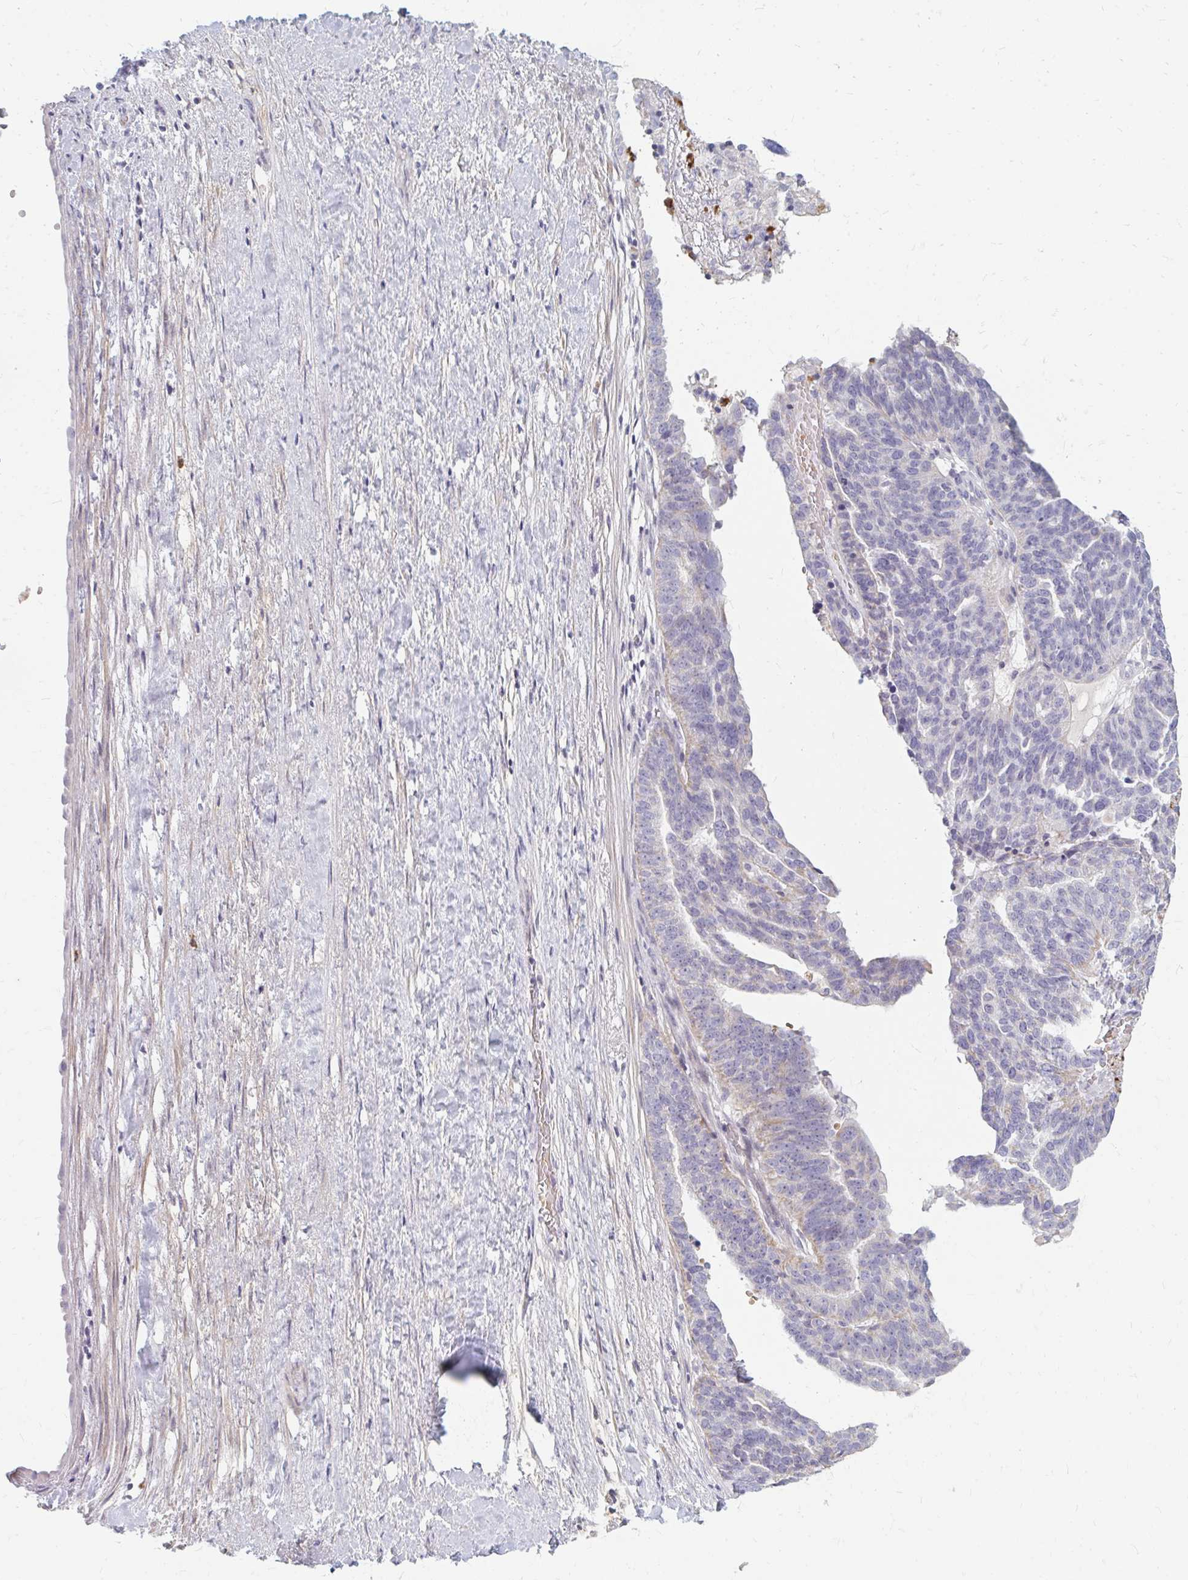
{"staining": {"intensity": "negative", "quantity": "none", "location": "none"}, "tissue": "ovarian cancer", "cell_type": "Tumor cells", "image_type": "cancer", "snomed": [{"axis": "morphology", "description": "Cystadenocarcinoma, serous, NOS"}, {"axis": "topography", "description": "Ovary"}], "caption": "Immunohistochemistry (IHC) photomicrograph of neoplastic tissue: human ovarian cancer stained with DAB displays no significant protein staining in tumor cells.", "gene": "RAB33A", "patient": {"sex": "female", "age": 59}}